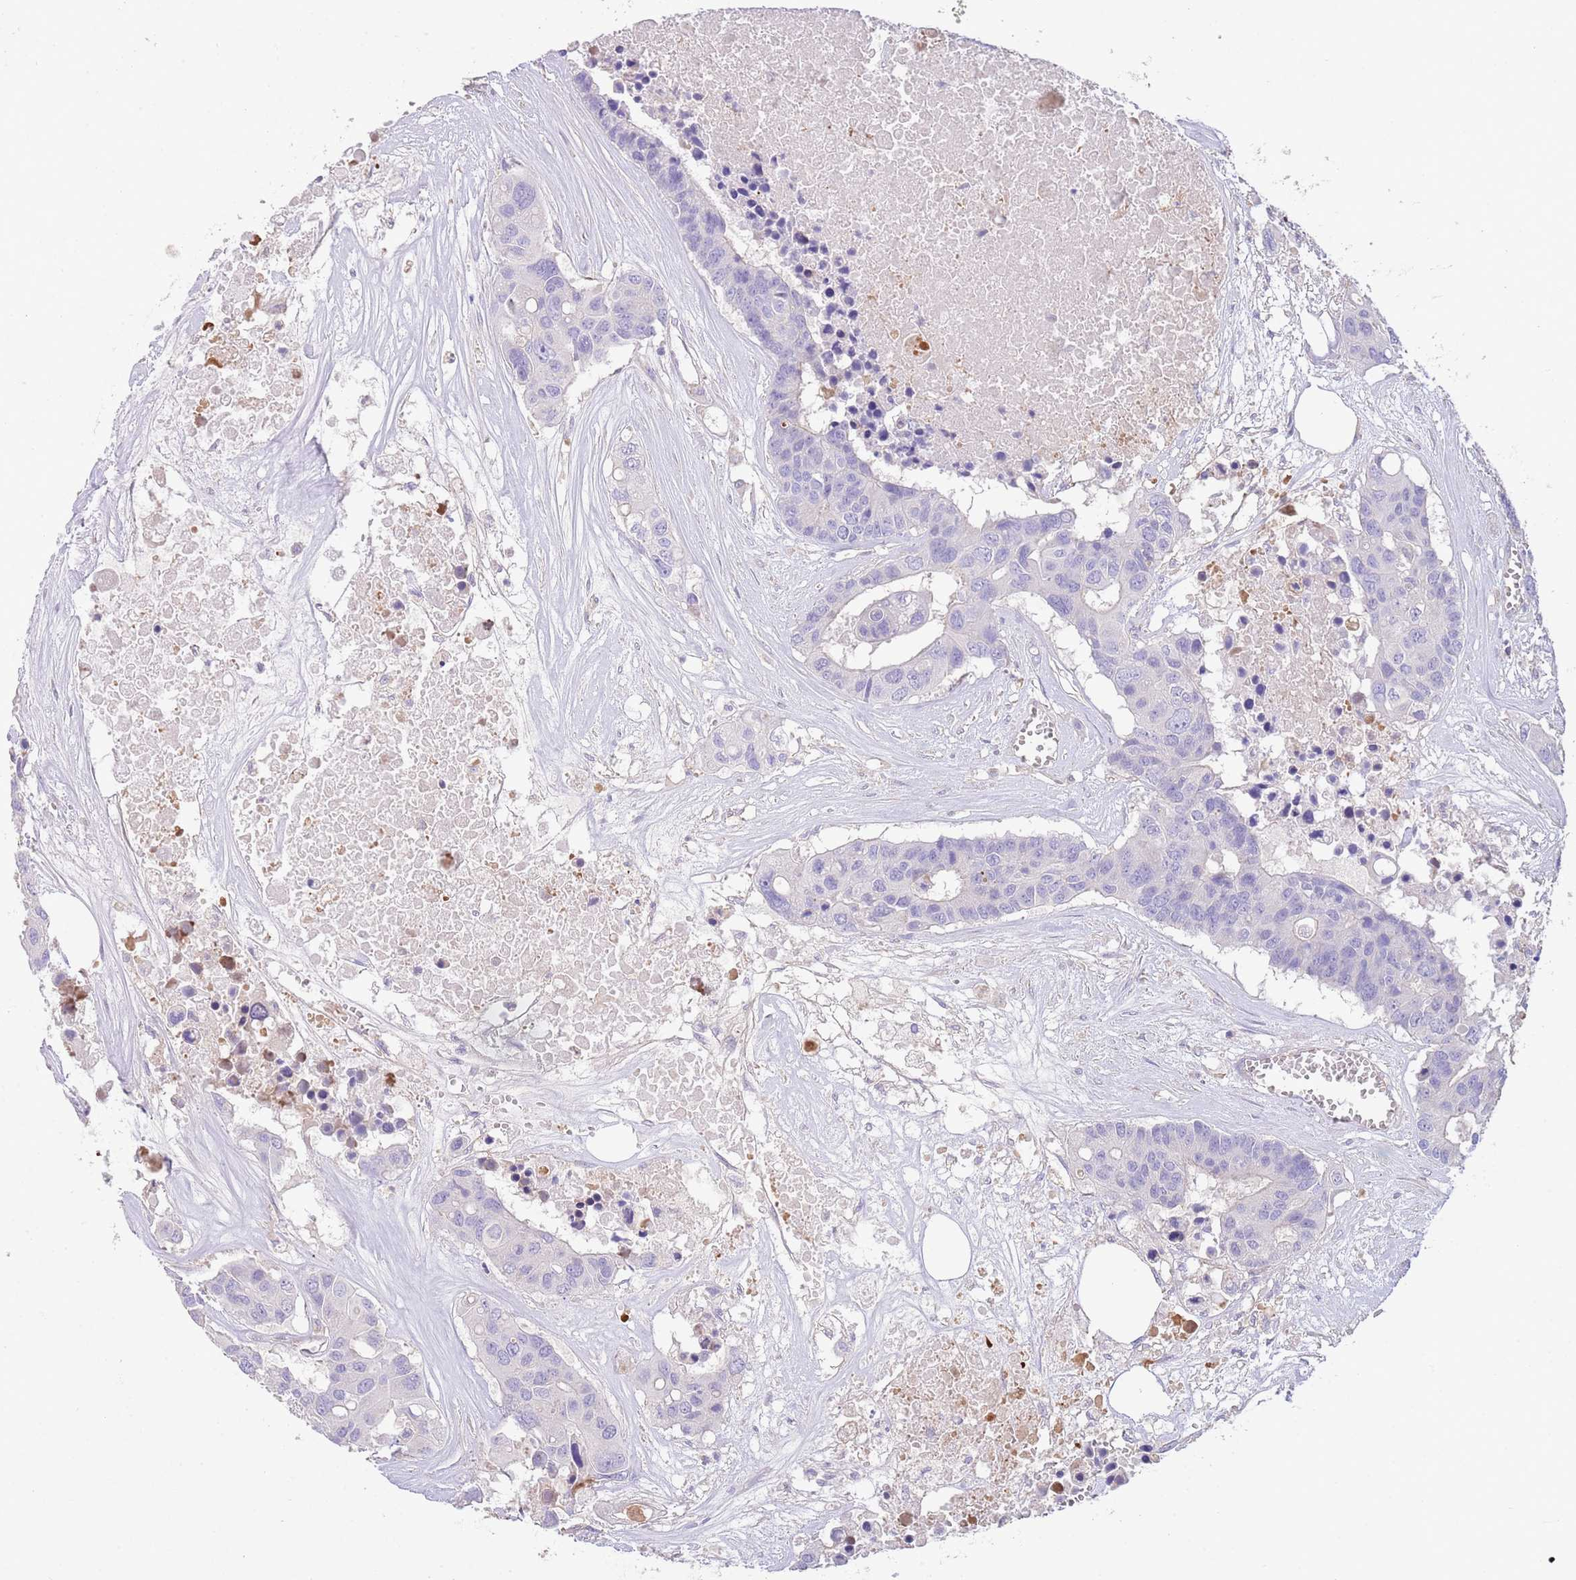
{"staining": {"intensity": "negative", "quantity": "none", "location": "none"}, "tissue": "colorectal cancer", "cell_type": "Tumor cells", "image_type": "cancer", "snomed": [{"axis": "morphology", "description": "Adenocarcinoma, NOS"}, {"axis": "topography", "description": "Colon"}], "caption": "DAB (3,3'-diaminobenzidine) immunohistochemical staining of adenocarcinoma (colorectal) demonstrates no significant expression in tumor cells.", "gene": "SFTPA1", "patient": {"sex": "male", "age": 77}}